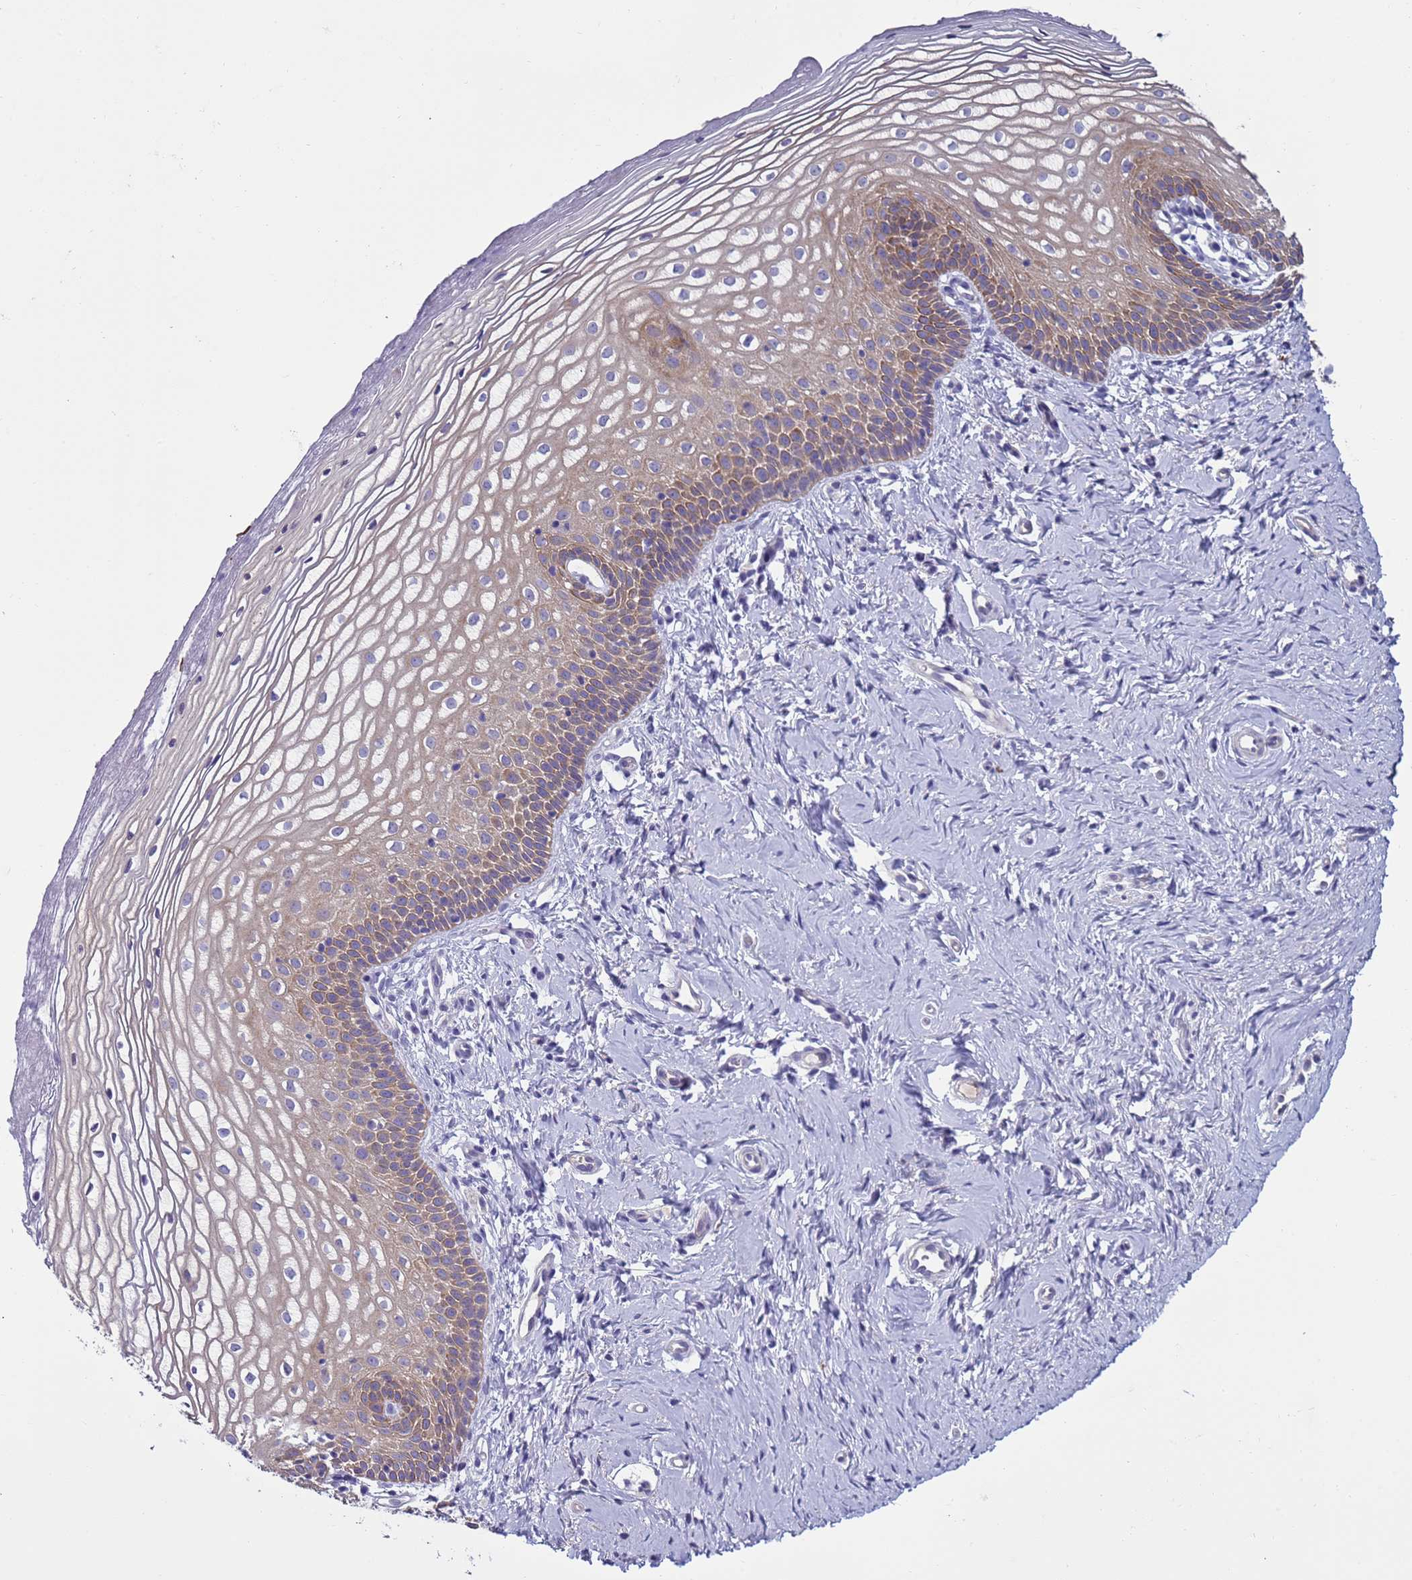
{"staining": {"intensity": "moderate", "quantity": "25%-75%", "location": "cytoplasmic/membranous"}, "tissue": "vagina", "cell_type": "Squamous epithelial cells", "image_type": "normal", "snomed": [{"axis": "morphology", "description": "Normal tissue, NOS"}, {"axis": "topography", "description": "Vagina"}], "caption": "This image demonstrates benign vagina stained with immunohistochemistry to label a protein in brown. The cytoplasmic/membranous of squamous epithelial cells show moderate positivity for the protein. Nuclei are counter-stained blue.", "gene": "TRIM51G", "patient": {"sex": "female", "age": 56}}